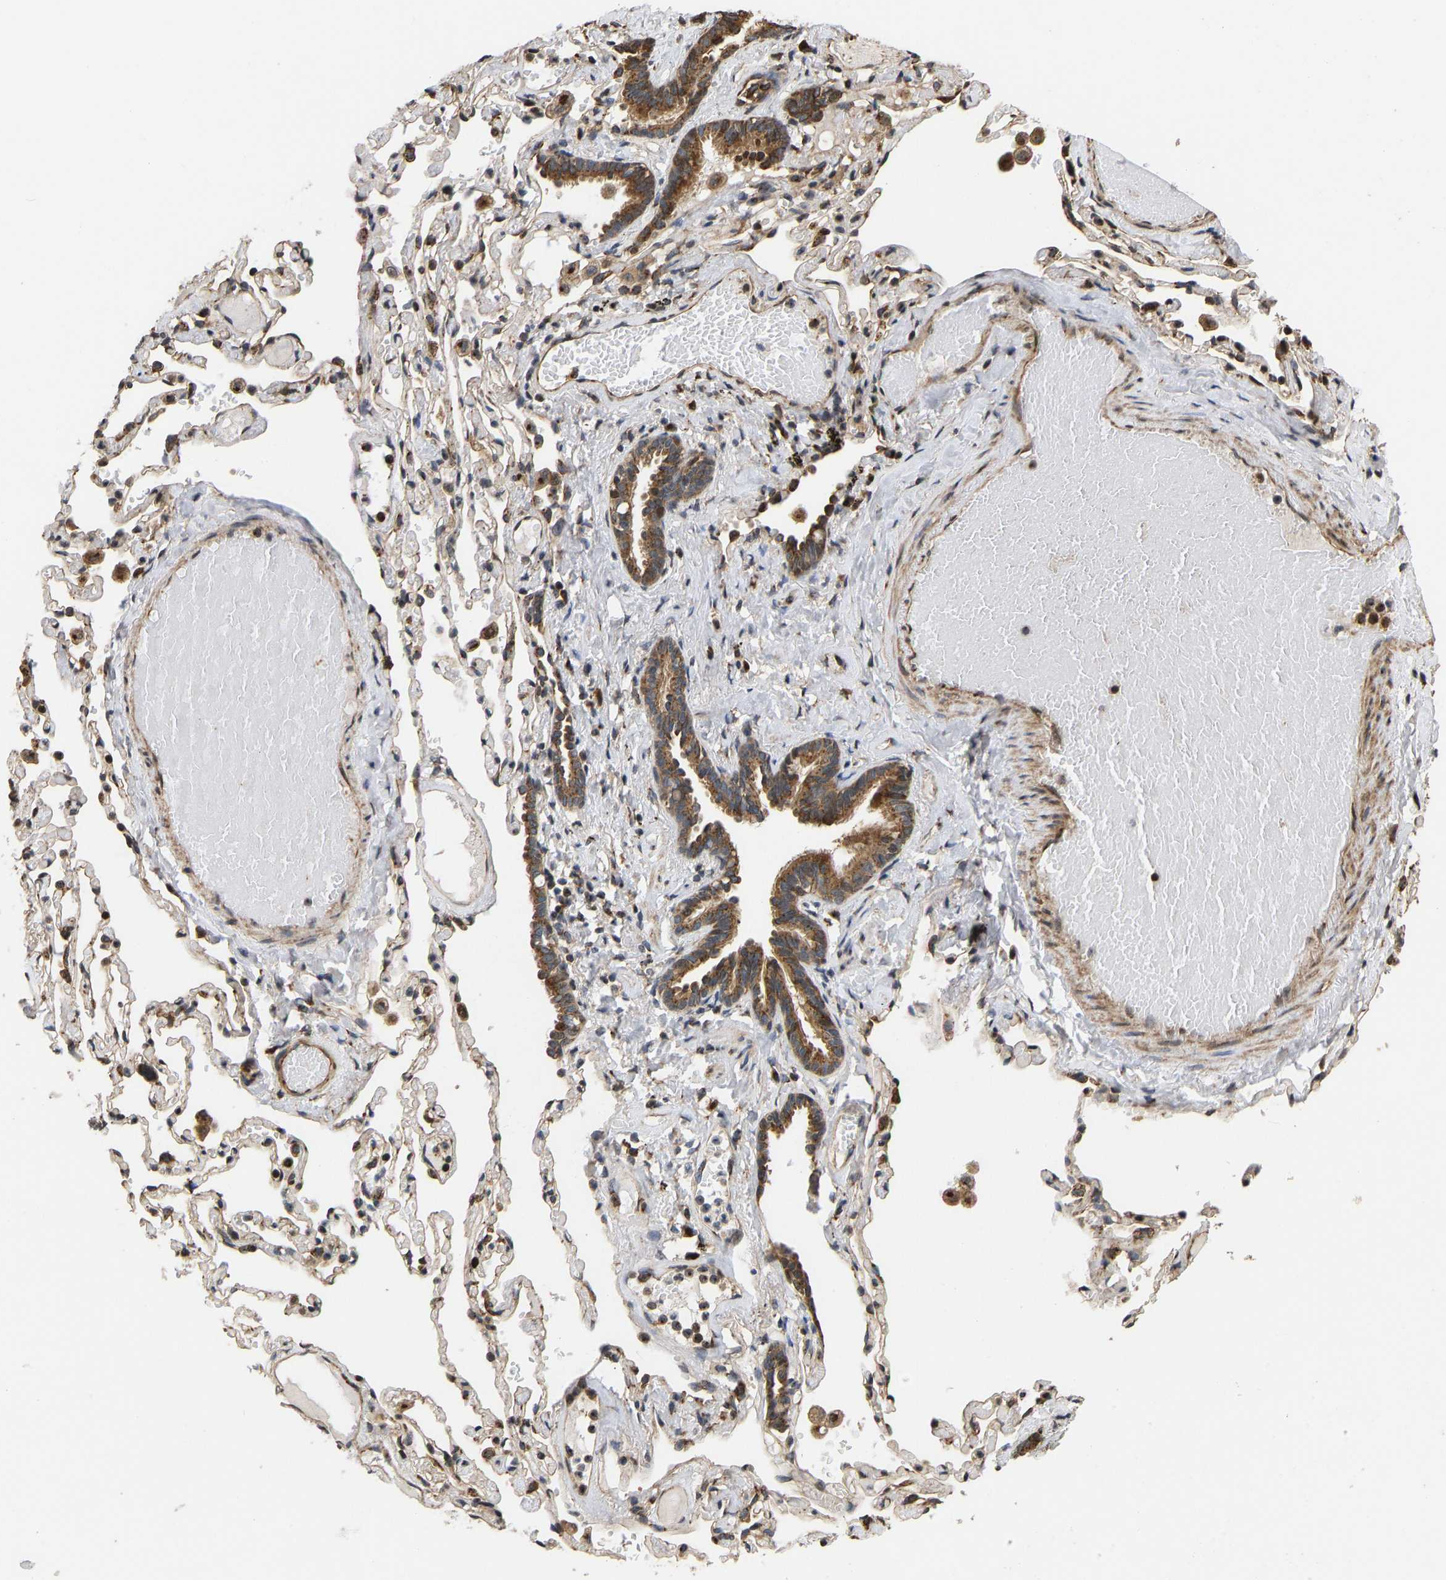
{"staining": {"intensity": "strong", "quantity": ">75%", "location": "cytoplasmic/membranous"}, "tissue": "bronchus", "cell_type": "Respiratory epithelial cells", "image_type": "normal", "snomed": [{"axis": "morphology", "description": "Normal tissue, NOS"}, {"axis": "morphology", "description": "Inflammation, NOS"}, {"axis": "topography", "description": "Cartilage tissue"}, {"axis": "topography", "description": "Lung"}], "caption": "Immunohistochemistry (IHC) (DAB (3,3'-diaminobenzidine)) staining of normal bronchus reveals strong cytoplasmic/membranous protein staining in approximately >75% of respiratory epithelial cells.", "gene": "YIPF4", "patient": {"sex": "male", "age": 71}}